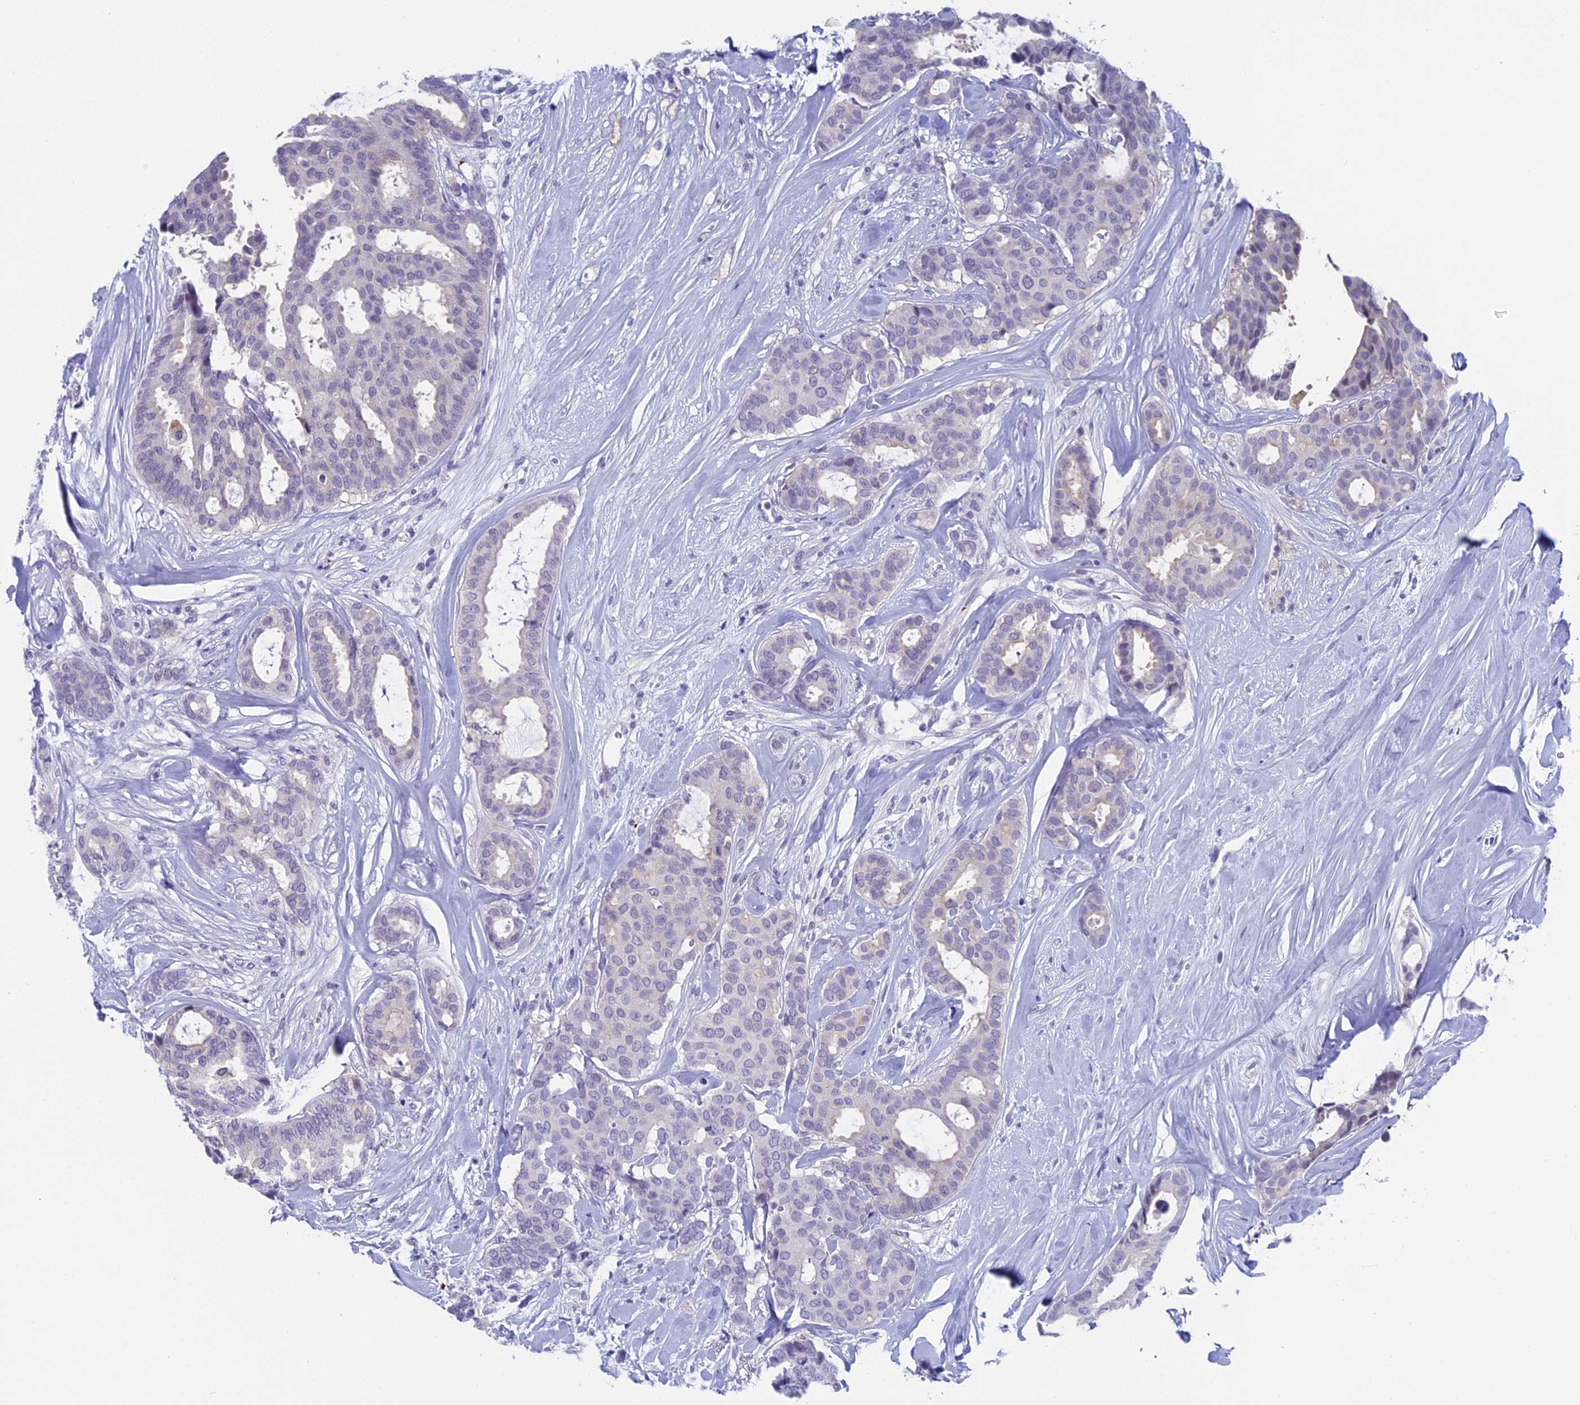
{"staining": {"intensity": "negative", "quantity": "none", "location": "none"}, "tissue": "breast cancer", "cell_type": "Tumor cells", "image_type": "cancer", "snomed": [{"axis": "morphology", "description": "Duct carcinoma"}, {"axis": "topography", "description": "Breast"}], "caption": "This is an IHC image of breast cancer (intraductal carcinoma). There is no staining in tumor cells.", "gene": "AIFM2", "patient": {"sex": "female", "age": 75}}